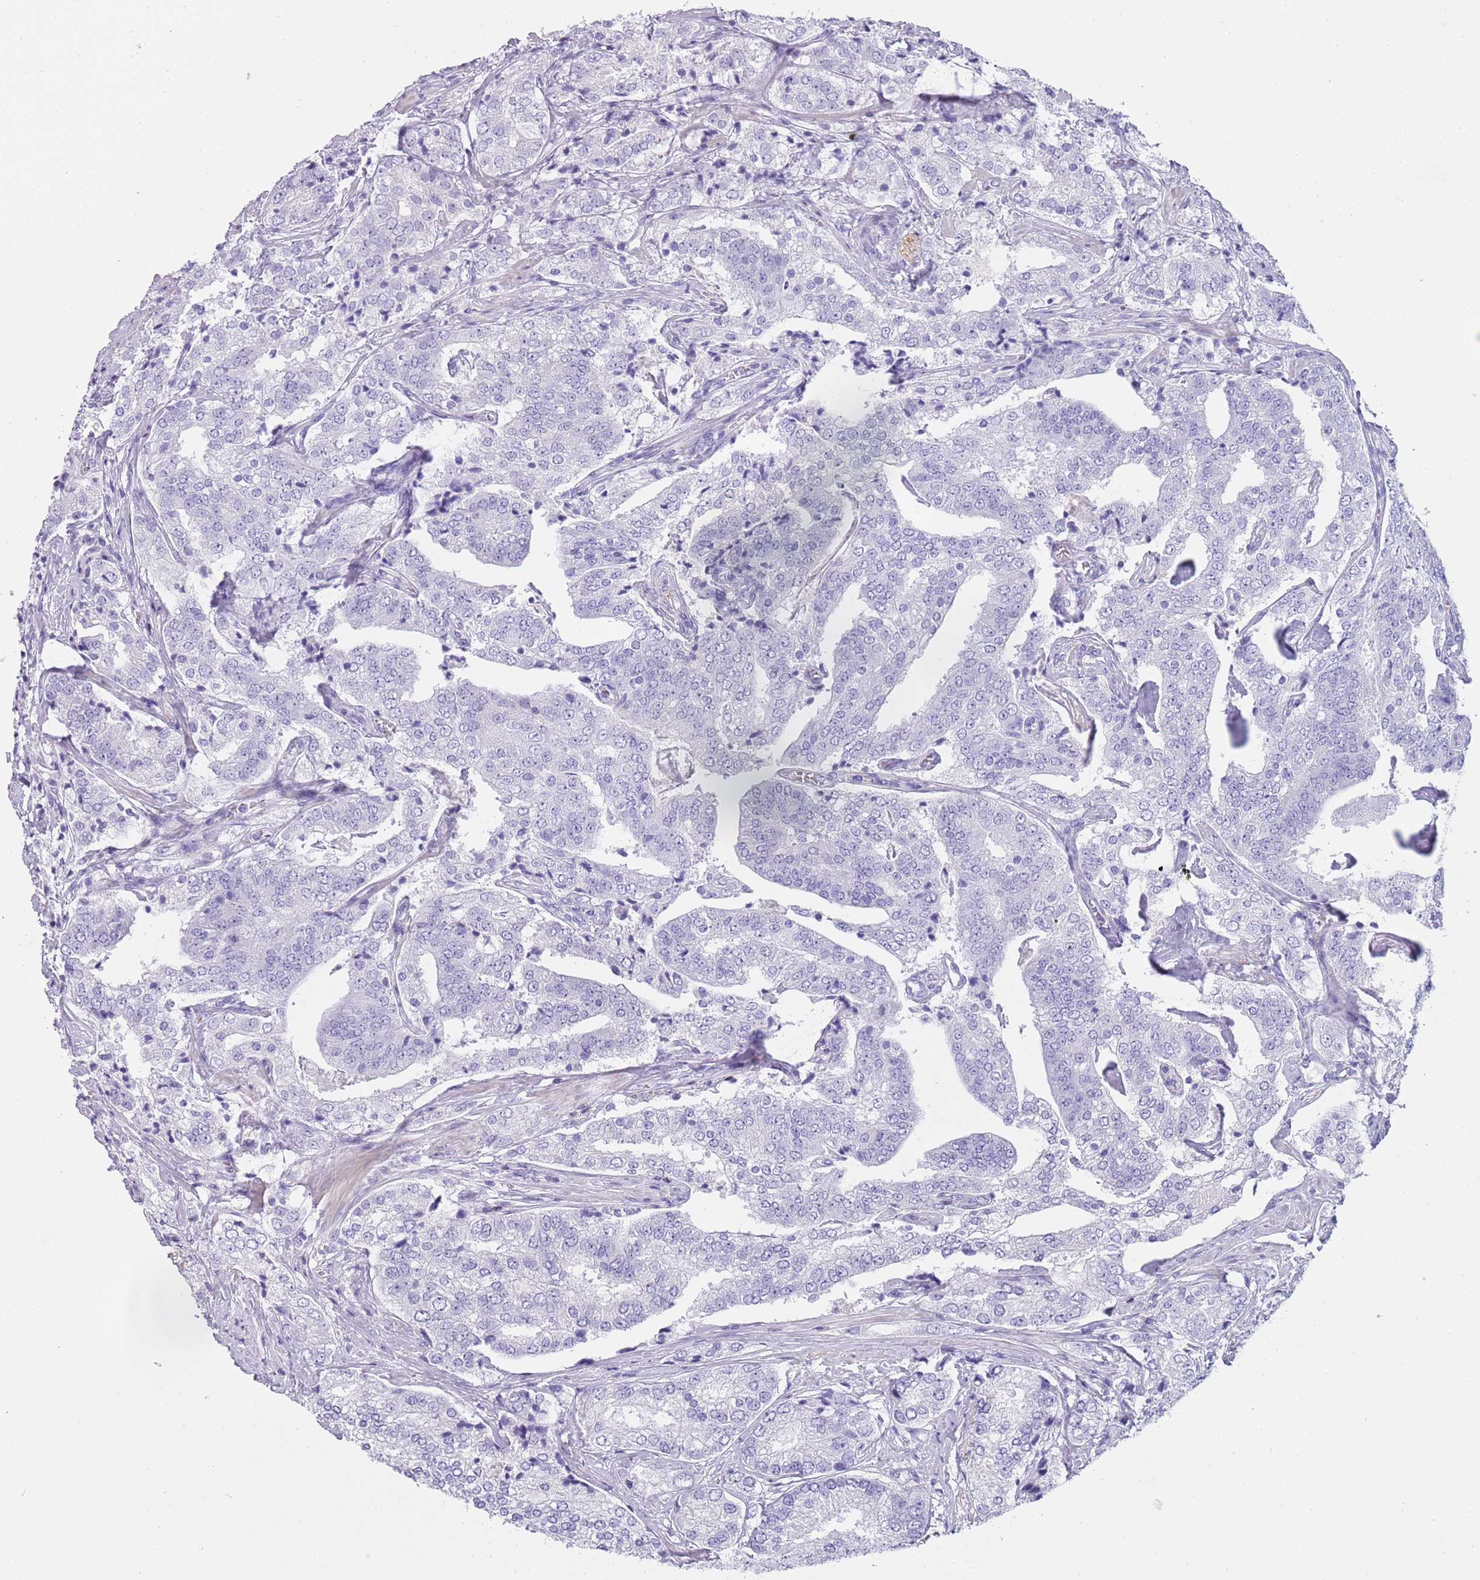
{"staining": {"intensity": "negative", "quantity": "none", "location": "none"}, "tissue": "prostate cancer", "cell_type": "Tumor cells", "image_type": "cancer", "snomed": [{"axis": "morphology", "description": "Adenocarcinoma, High grade"}, {"axis": "topography", "description": "Prostate"}], "caption": "Human prostate adenocarcinoma (high-grade) stained for a protein using immunohistochemistry (IHC) shows no staining in tumor cells.", "gene": "NBPF20", "patient": {"sex": "male", "age": 63}}